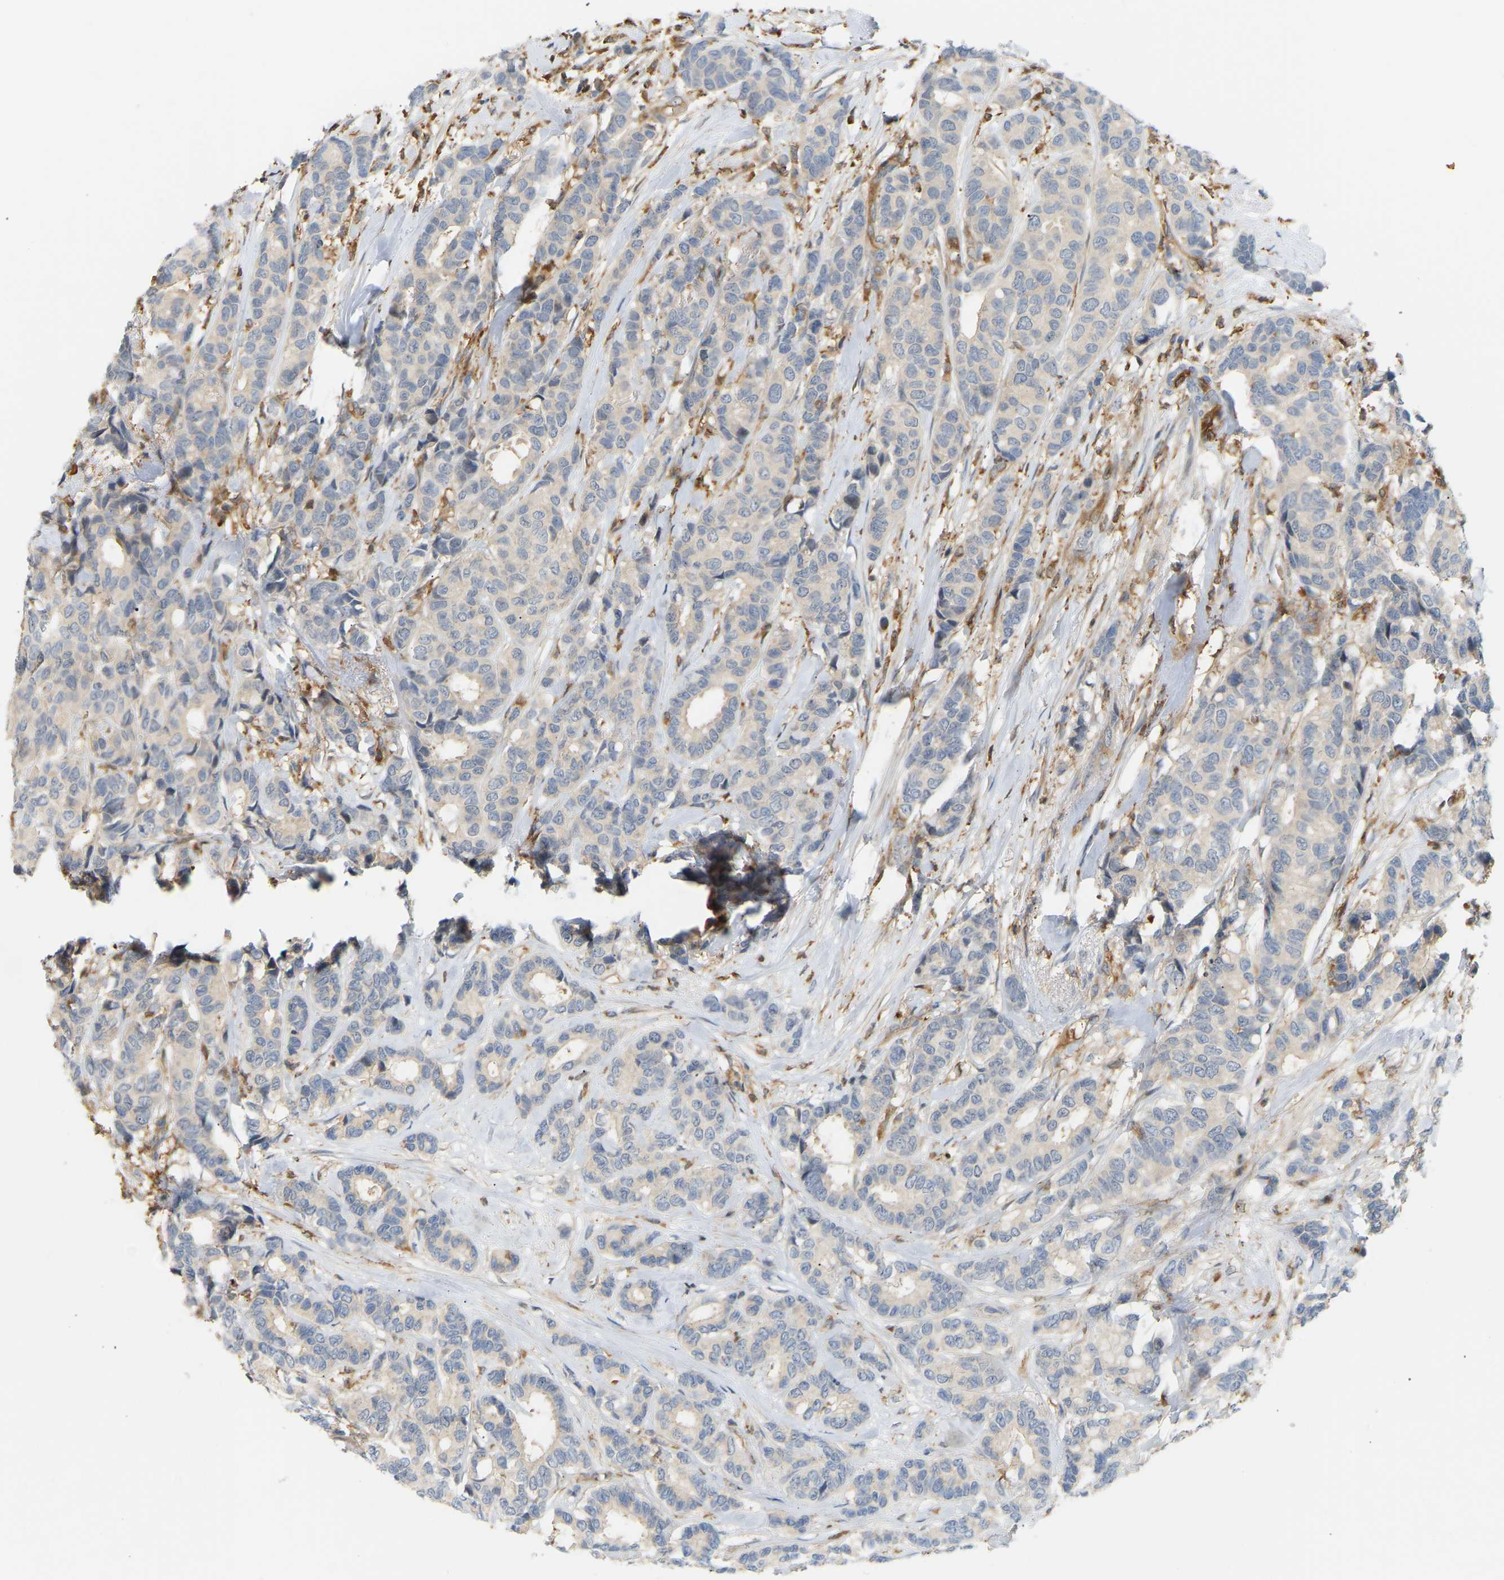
{"staining": {"intensity": "negative", "quantity": "none", "location": "none"}, "tissue": "breast cancer", "cell_type": "Tumor cells", "image_type": "cancer", "snomed": [{"axis": "morphology", "description": "Duct carcinoma"}, {"axis": "topography", "description": "Breast"}], "caption": "The histopathology image reveals no staining of tumor cells in infiltrating ductal carcinoma (breast).", "gene": "PLCG2", "patient": {"sex": "female", "age": 87}}